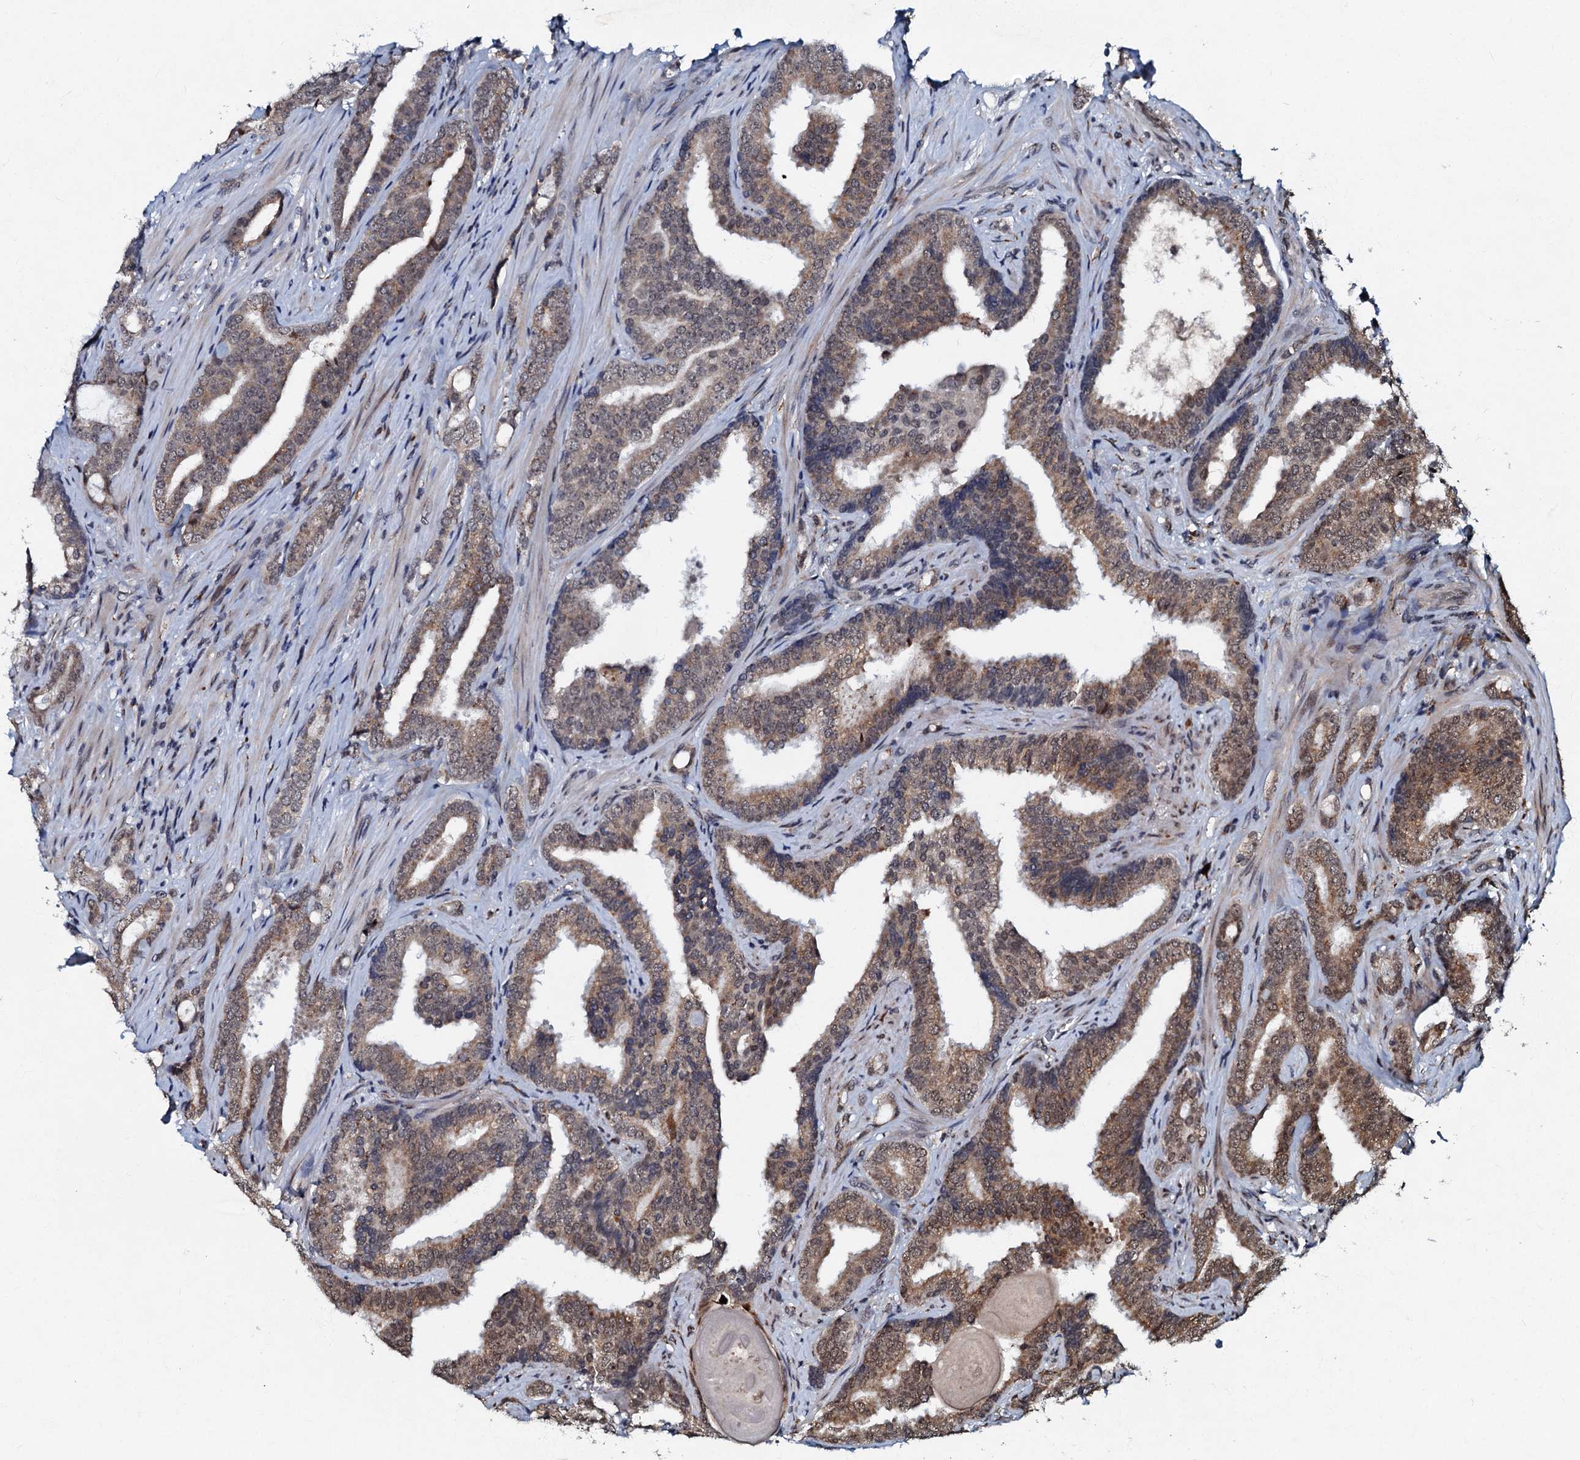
{"staining": {"intensity": "moderate", "quantity": ">75%", "location": "cytoplasmic/membranous,nuclear"}, "tissue": "prostate cancer", "cell_type": "Tumor cells", "image_type": "cancer", "snomed": [{"axis": "morphology", "description": "Adenocarcinoma, High grade"}, {"axis": "topography", "description": "Prostate"}], "caption": "This image exhibits IHC staining of prostate cancer (high-grade adenocarcinoma), with medium moderate cytoplasmic/membranous and nuclear expression in about >75% of tumor cells.", "gene": "C18orf32", "patient": {"sex": "male", "age": 63}}